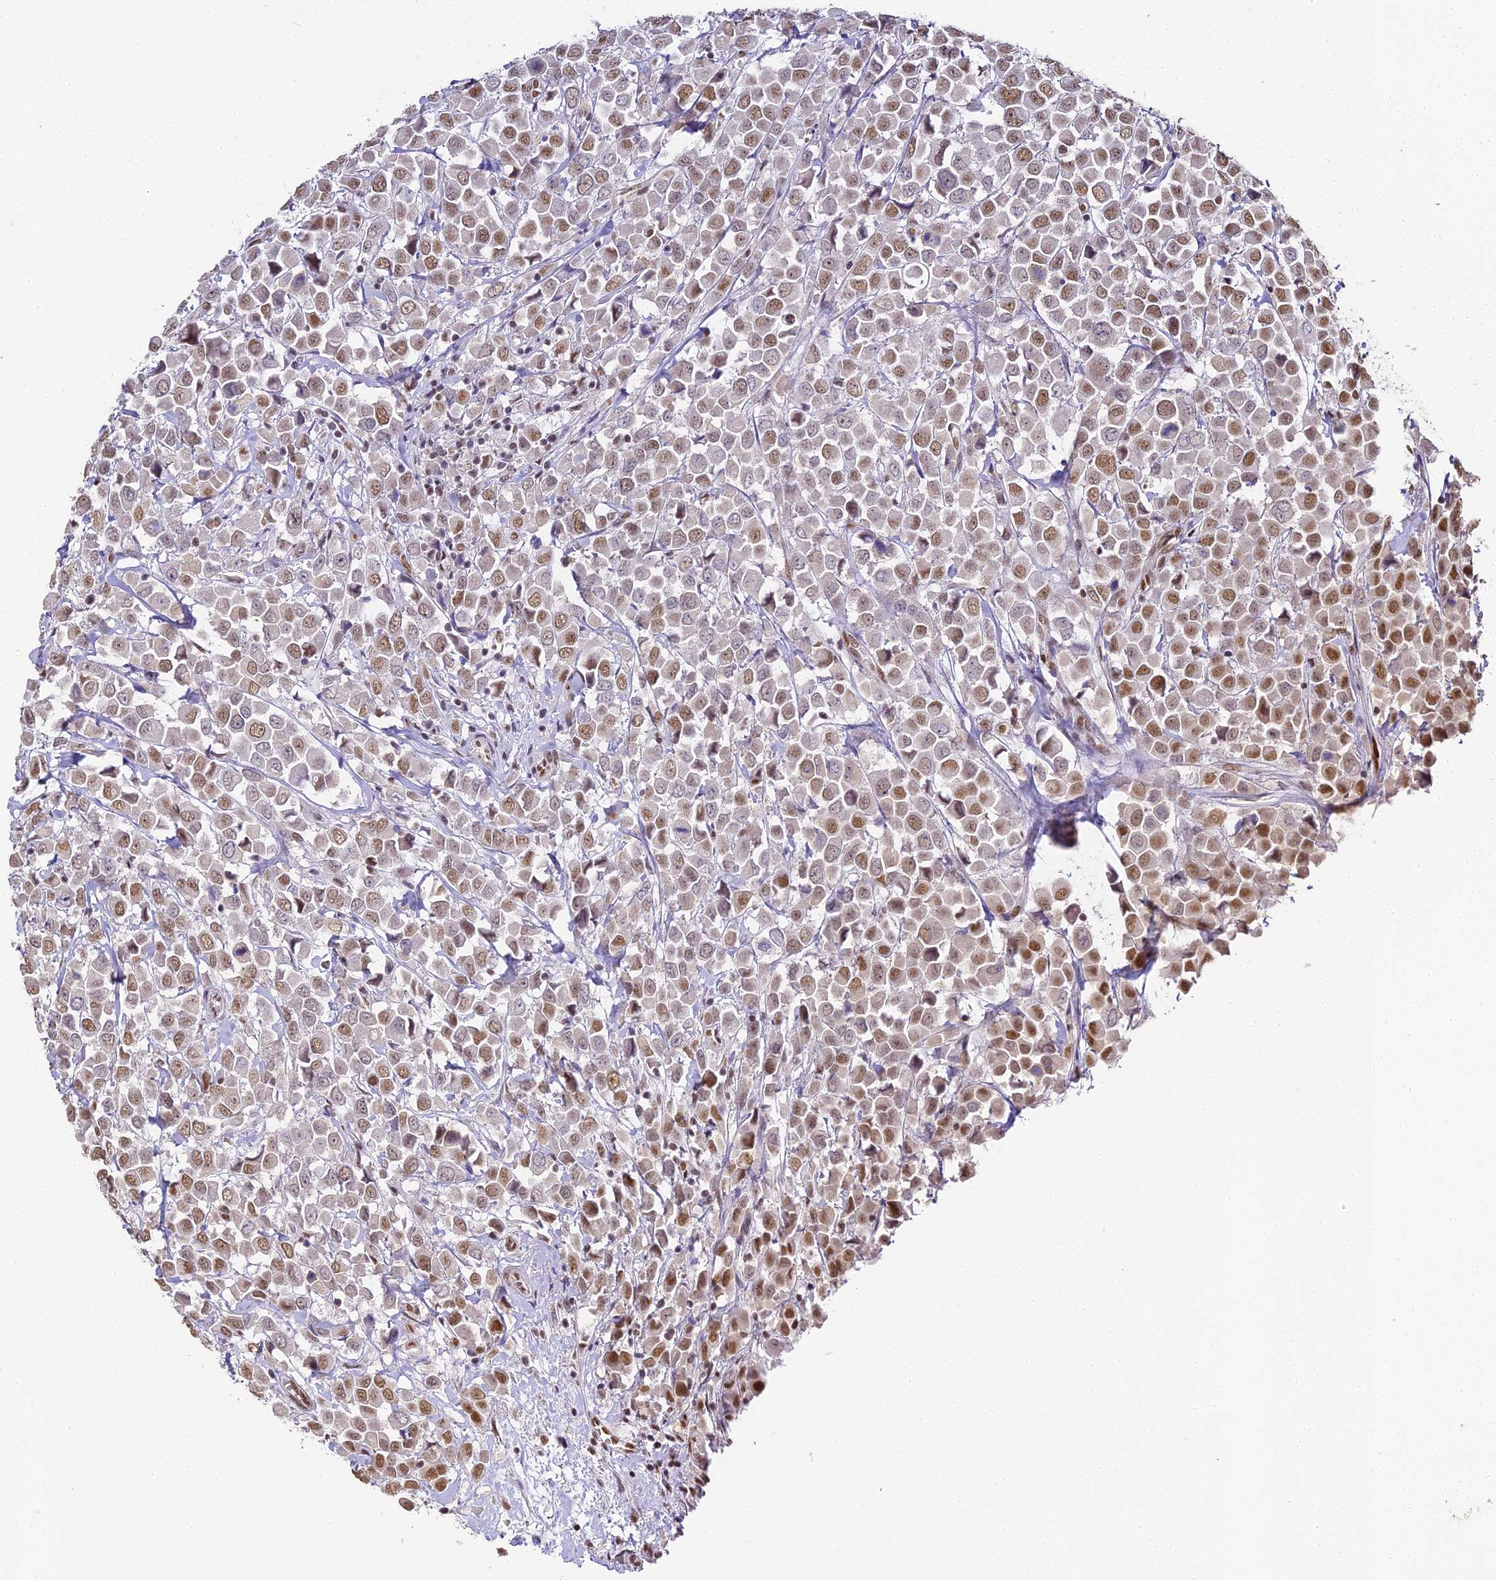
{"staining": {"intensity": "moderate", "quantity": ">75%", "location": "nuclear"}, "tissue": "breast cancer", "cell_type": "Tumor cells", "image_type": "cancer", "snomed": [{"axis": "morphology", "description": "Duct carcinoma"}, {"axis": "topography", "description": "Breast"}], "caption": "Breast cancer was stained to show a protein in brown. There is medium levels of moderate nuclear positivity in about >75% of tumor cells.", "gene": "HNRNPA1", "patient": {"sex": "female", "age": 61}}